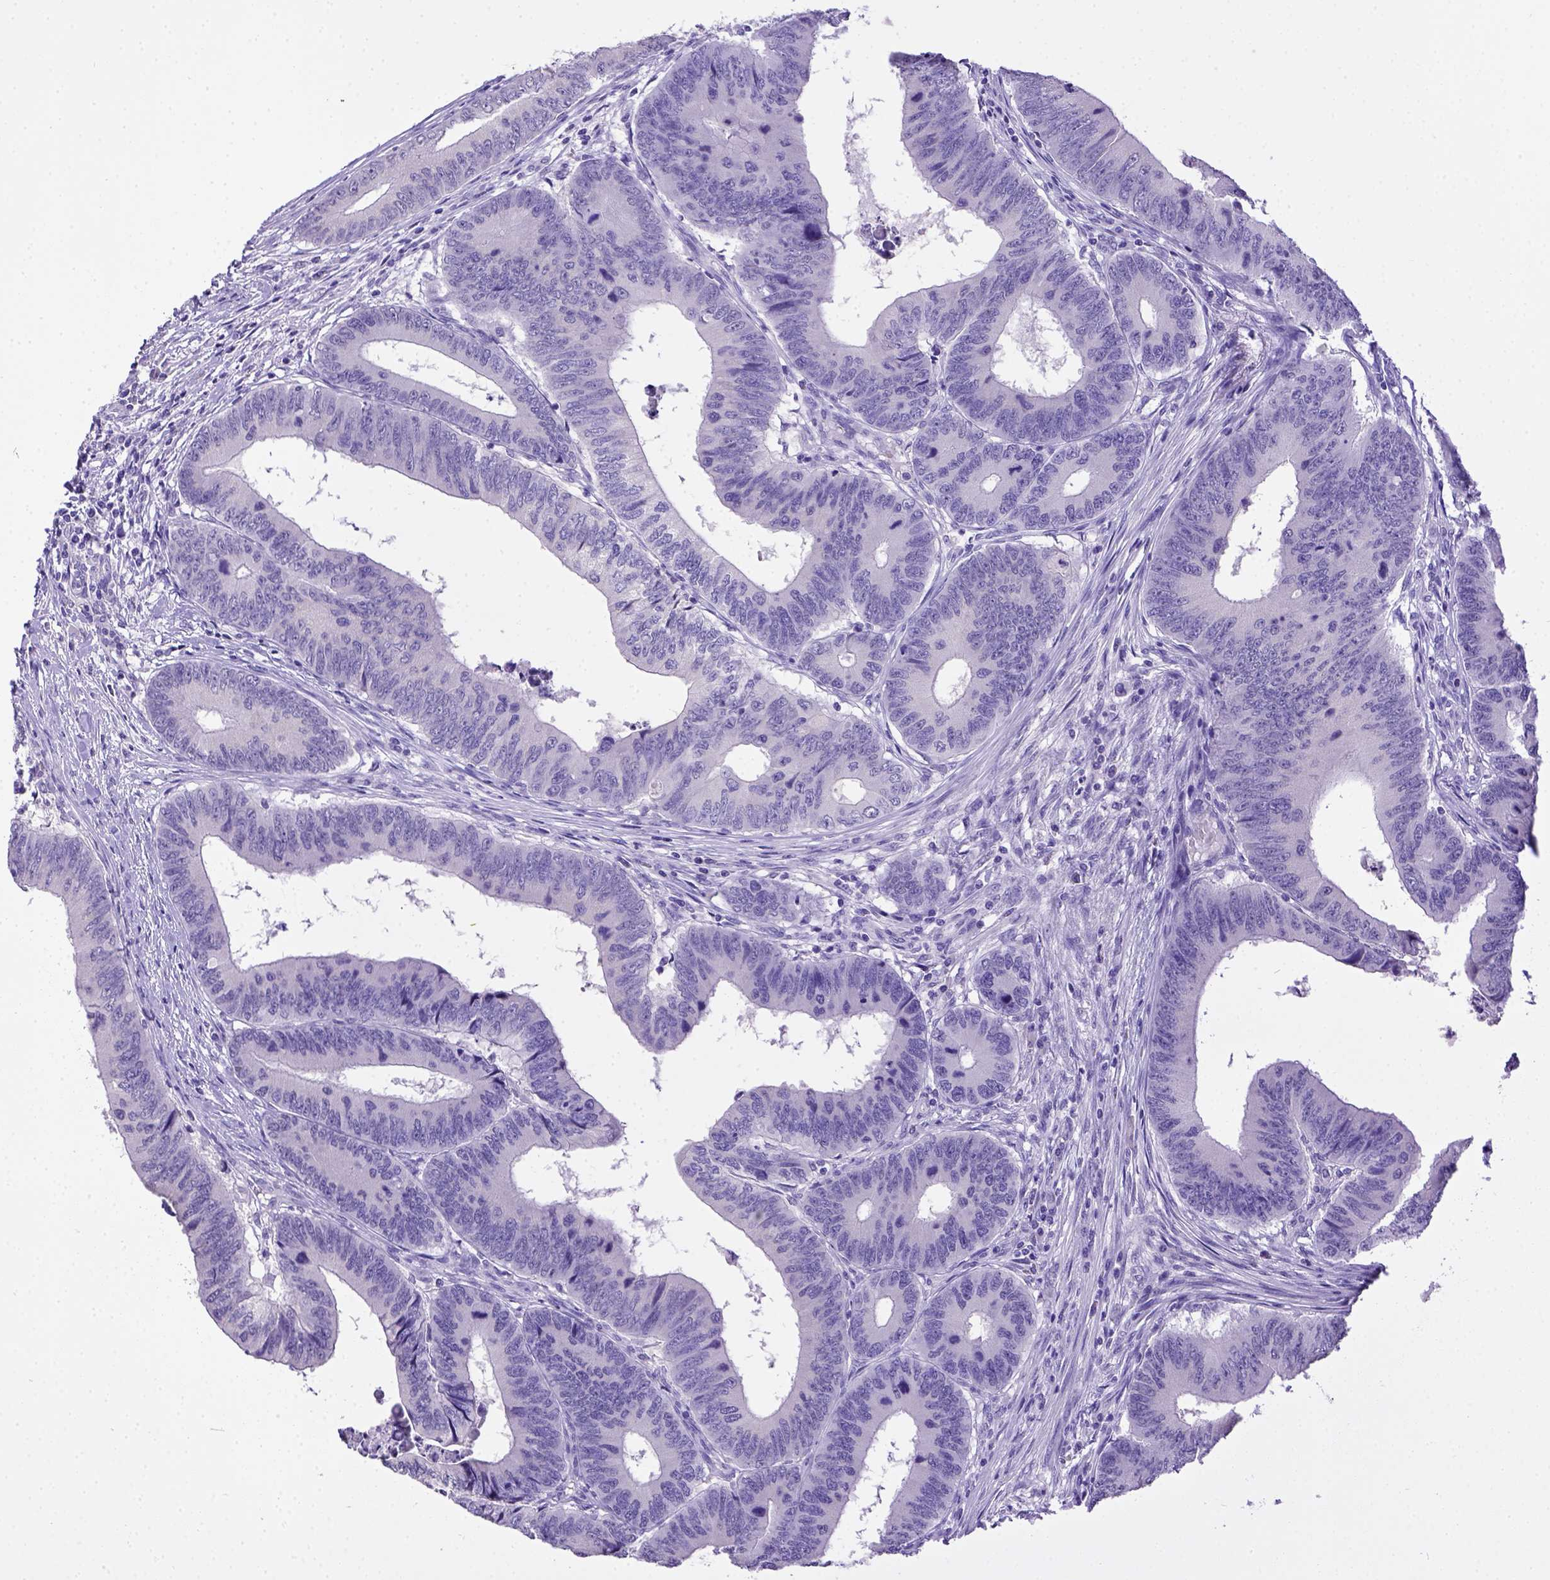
{"staining": {"intensity": "negative", "quantity": "none", "location": "none"}, "tissue": "colorectal cancer", "cell_type": "Tumor cells", "image_type": "cancer", "snomed": [{"axis": "morphology", "description": "Adenocarcinoma, NOS"}, {"axis": "topography", "description": "Colon"}], "caption": "This is an immunohistochemistry histopathology image of human colorectal cancer. There is no expression in tumor cells.", "gene": "ESR1", "patient": {"sex": "male", "age": 53}}